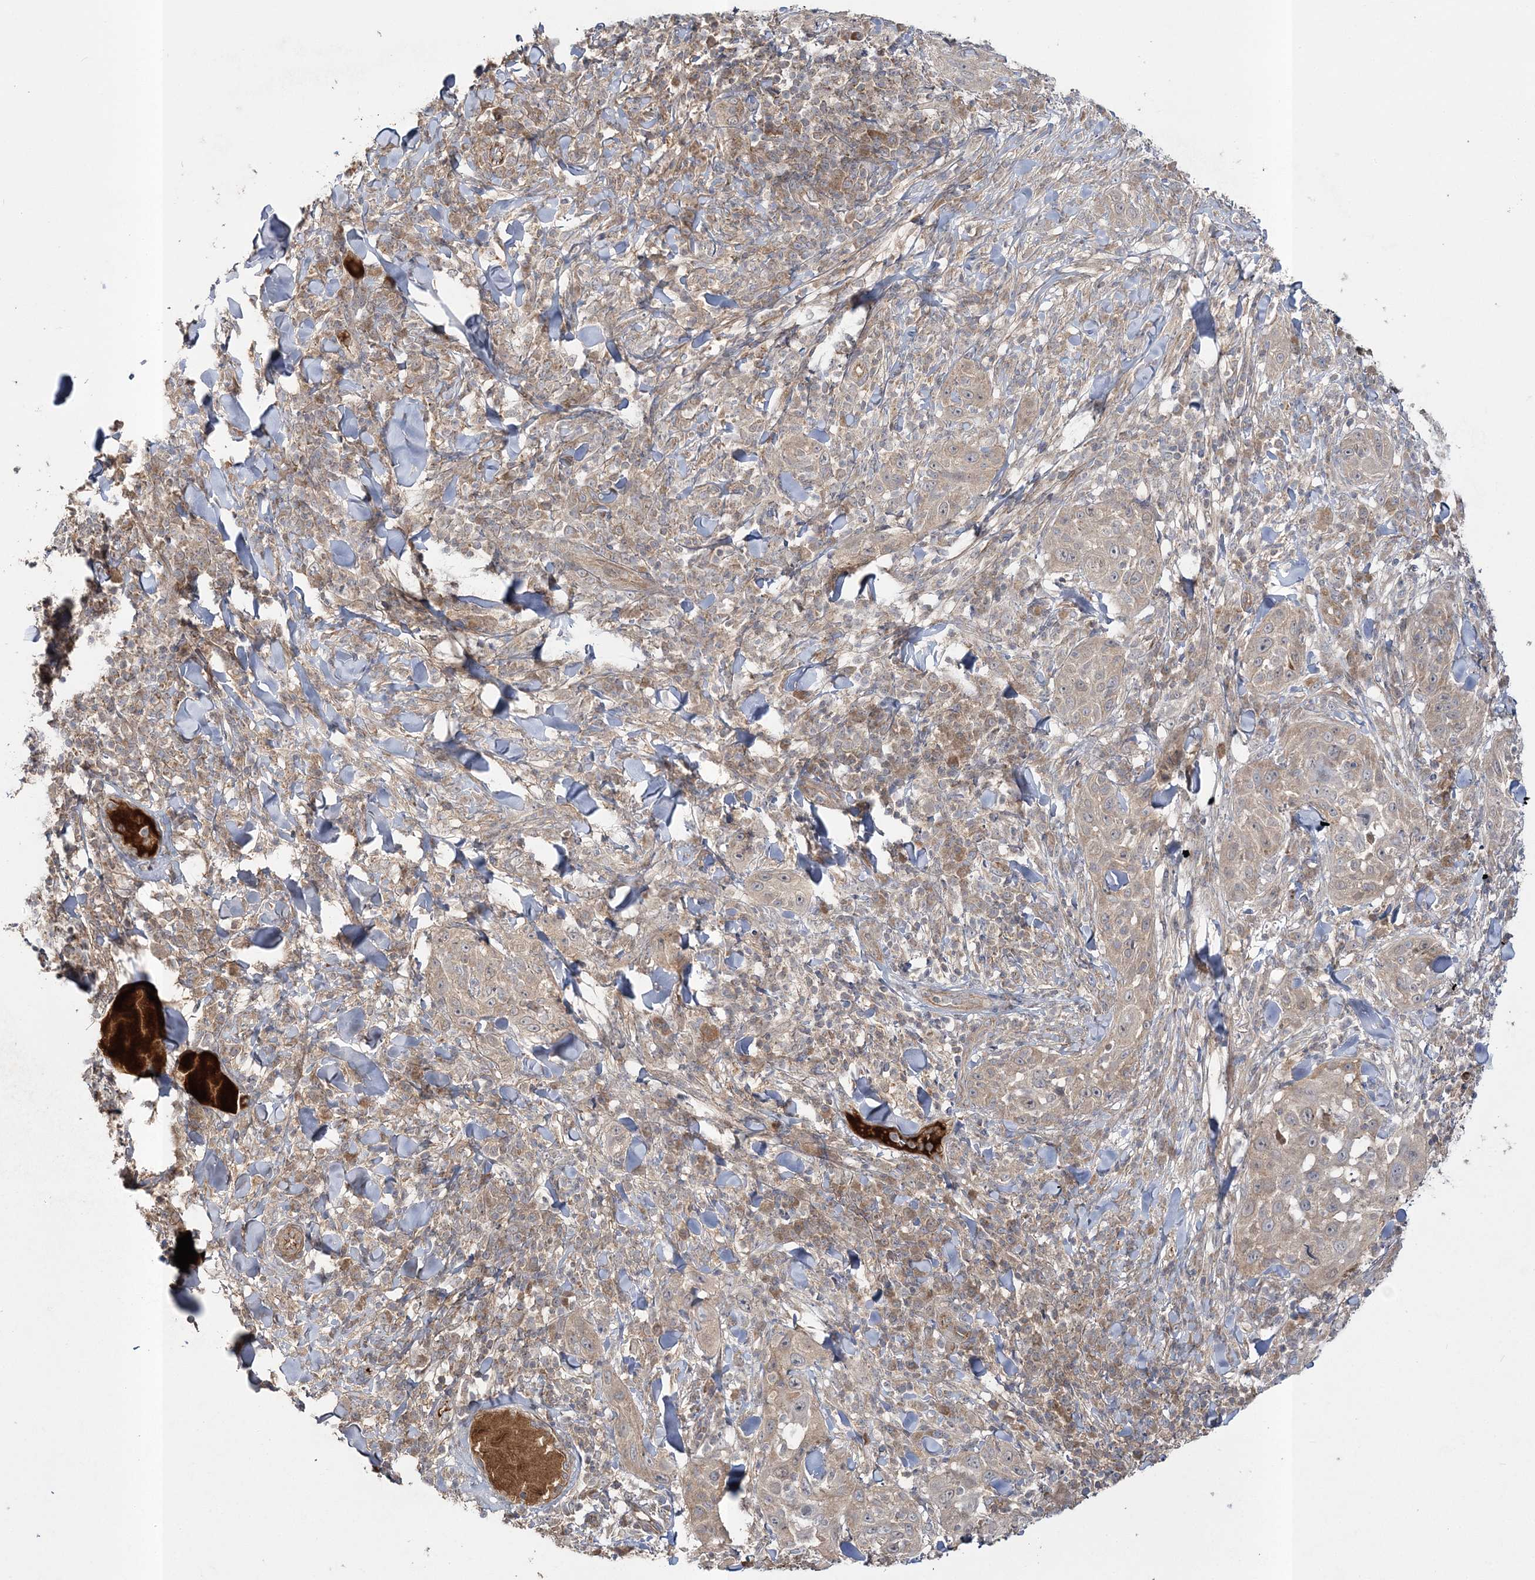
{"staining": {"intensity": "weak", "quantity": ">75%", "location": "cytoplasmic/membranous"}, "tissue": "skin cancer", "cell_type": "Tumor cells", "image_type": "cancer", "snomed": [{"axis": "morphology", "description": "Squamous cell carcinoma, NOS"}, {"axis": "topography", "description": "Skin"}], "caption": "Immunohistochemistry photomicrograph of skin squamous cell carcinoma stained for a protein (brown), which displays low levels of weak cytoplasmic/membranous expression in approximately >75% of tumor cells.", "gene": "MOCS2", "patient": {"sex": "female", "age": 44}}